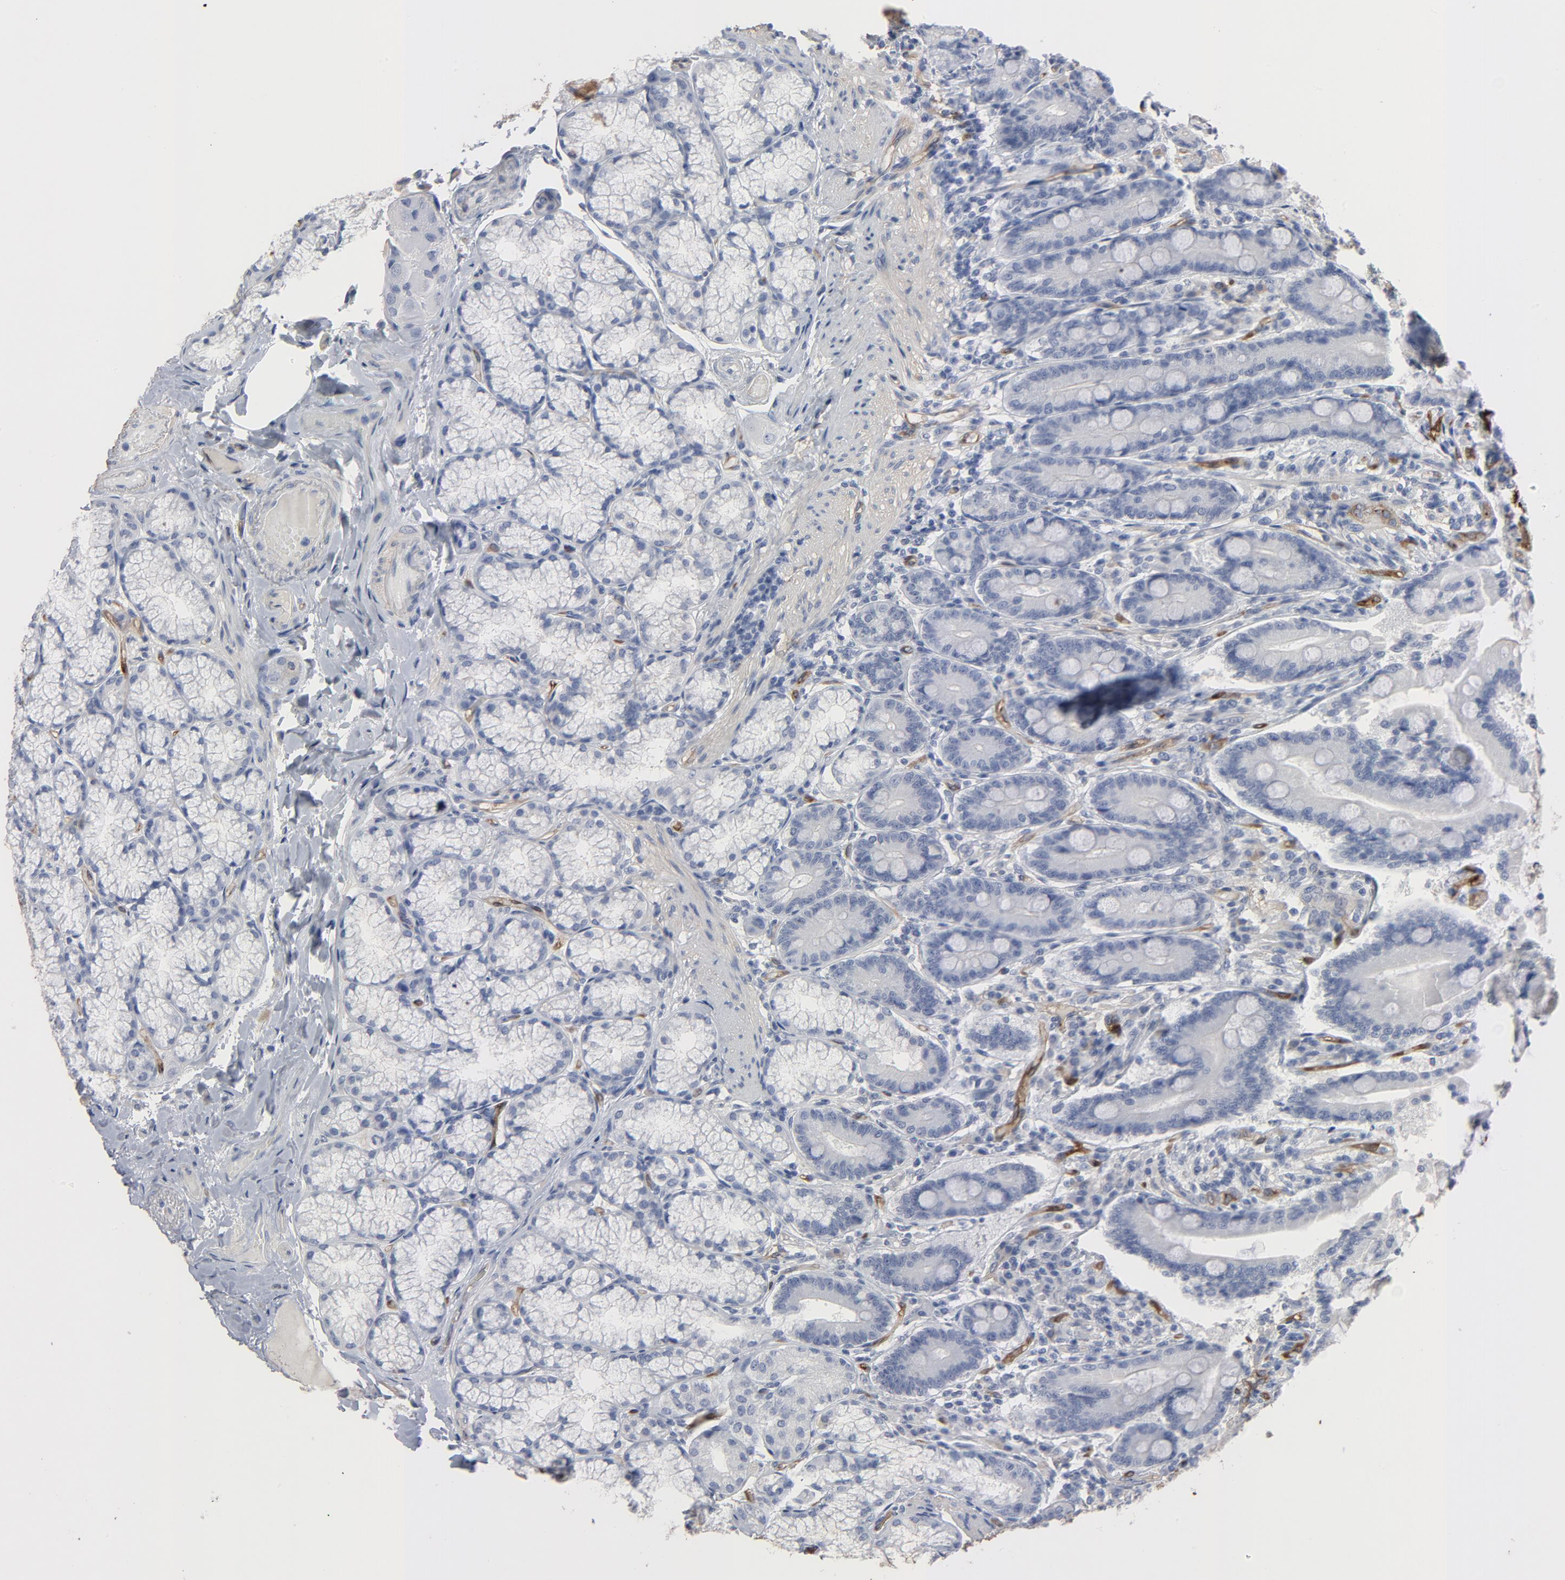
{"staining": {"intensity": "negative", "quantity": "none", "location": "none"}, "tissue": "duodenum", "cell_type": "Glandular cells", "image_type": "normal", "snomed": [{"axis": "morphology", "description": "Normal tissue, NOS"}, {"axis": "topography", "description": "Duodenum"}], "caption": "Duodenum was stained to show a protein in brown. There is no significant positivity in glandular cells. (DAB (3,3'-diaminobenzidine) IHC, high magnification).", "gene": "KDR", "patient": {"sex": "female", "age": 64}}